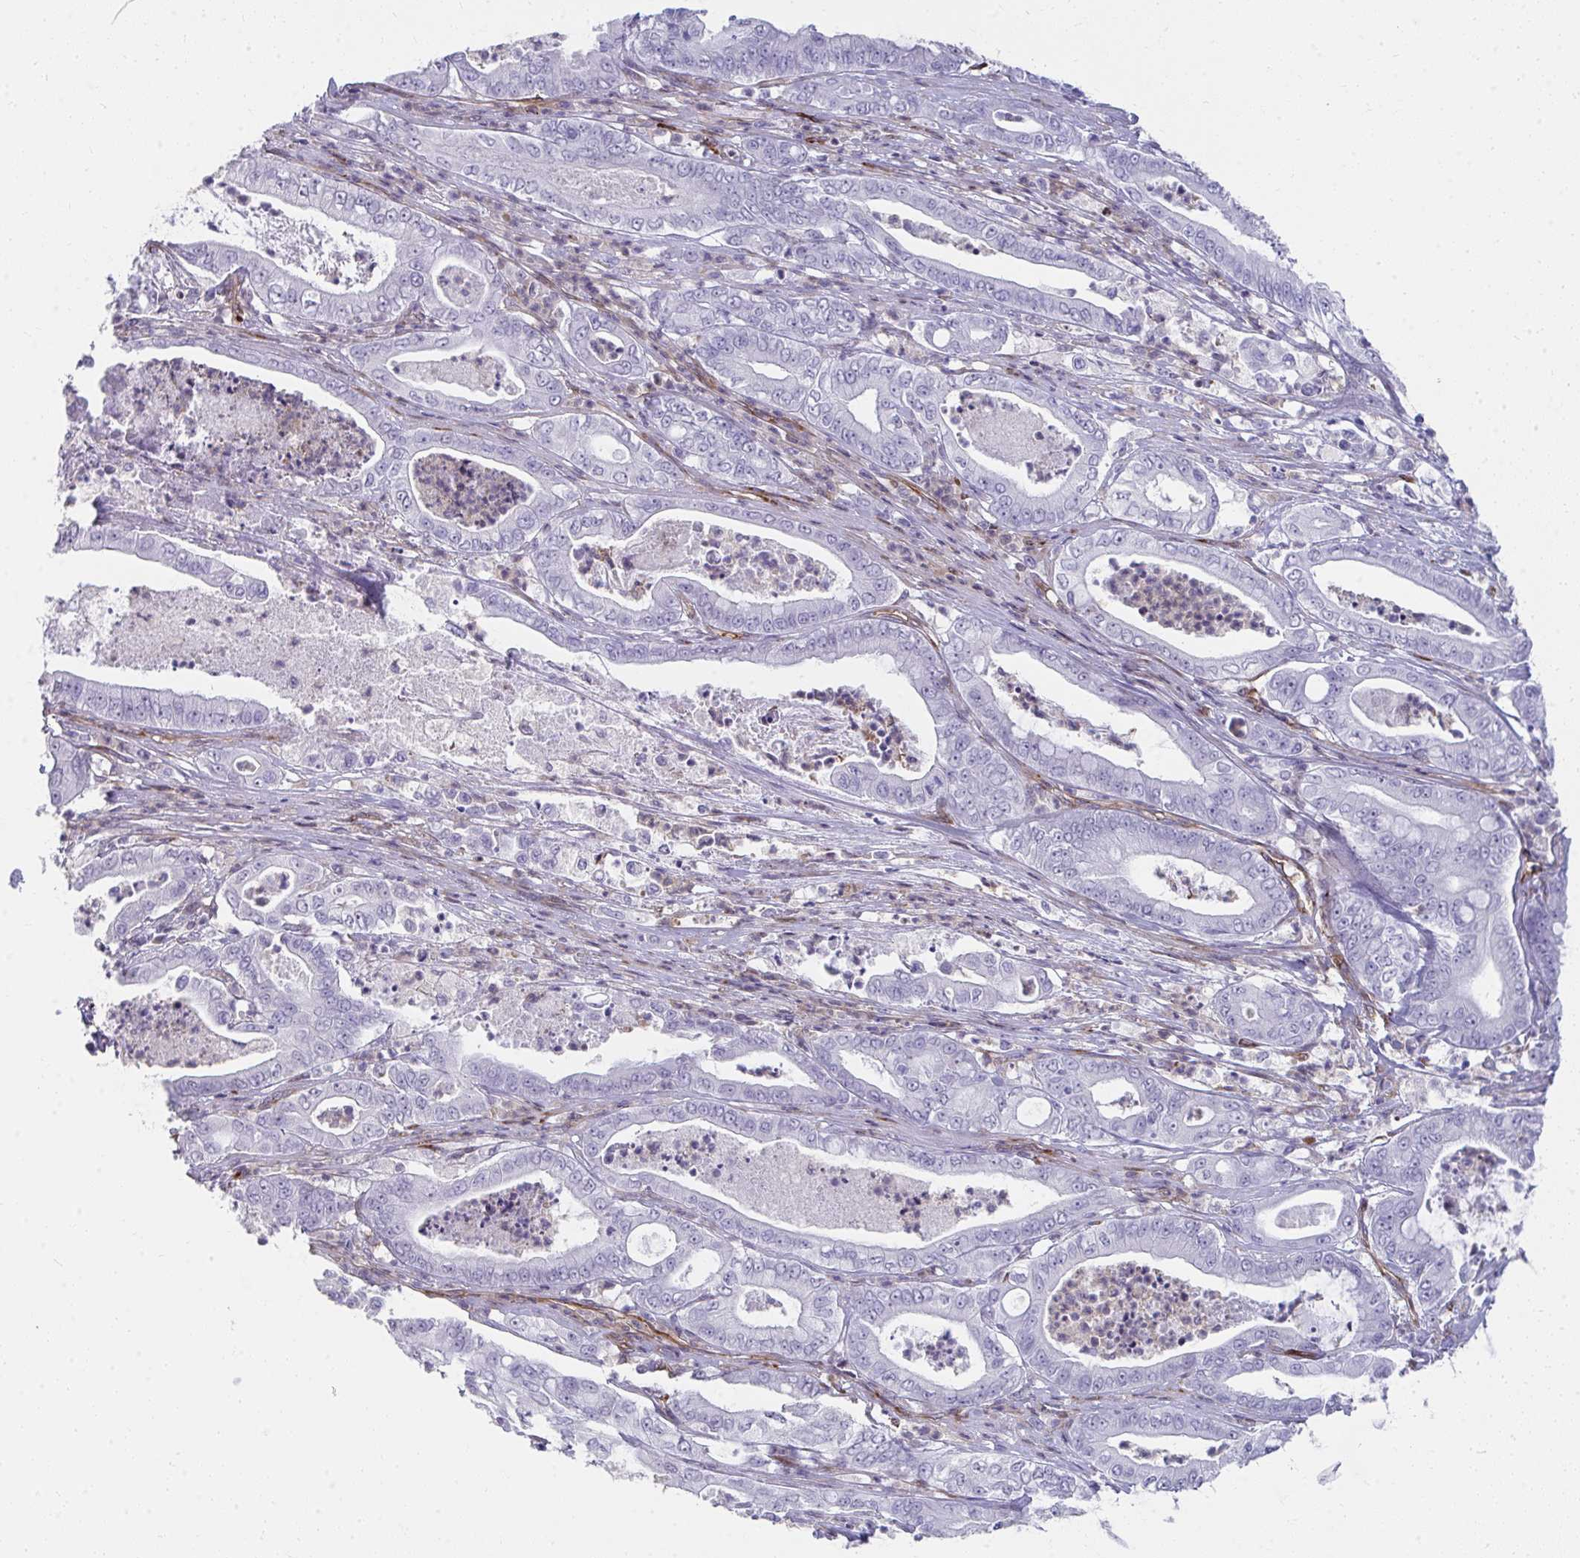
{"staining": {"intensity": "negative", "quantity": "none", "location": "none"}, "tissue": "pancreatic cancer", "cell_type": "Tumor cells", "image_type": "cancer", "snomed": [{"axis": "morphology", "description": "Adenocarcinoma, NOS"}, {"axis": "topography", "description": "Pancreas"}], "caption": "Protein analysis of pancreatic adenocarcinoma shows no significant staining in tumor cells.", "gene": "FOXN3", "patient": {"sex": "male", "age": 71}}